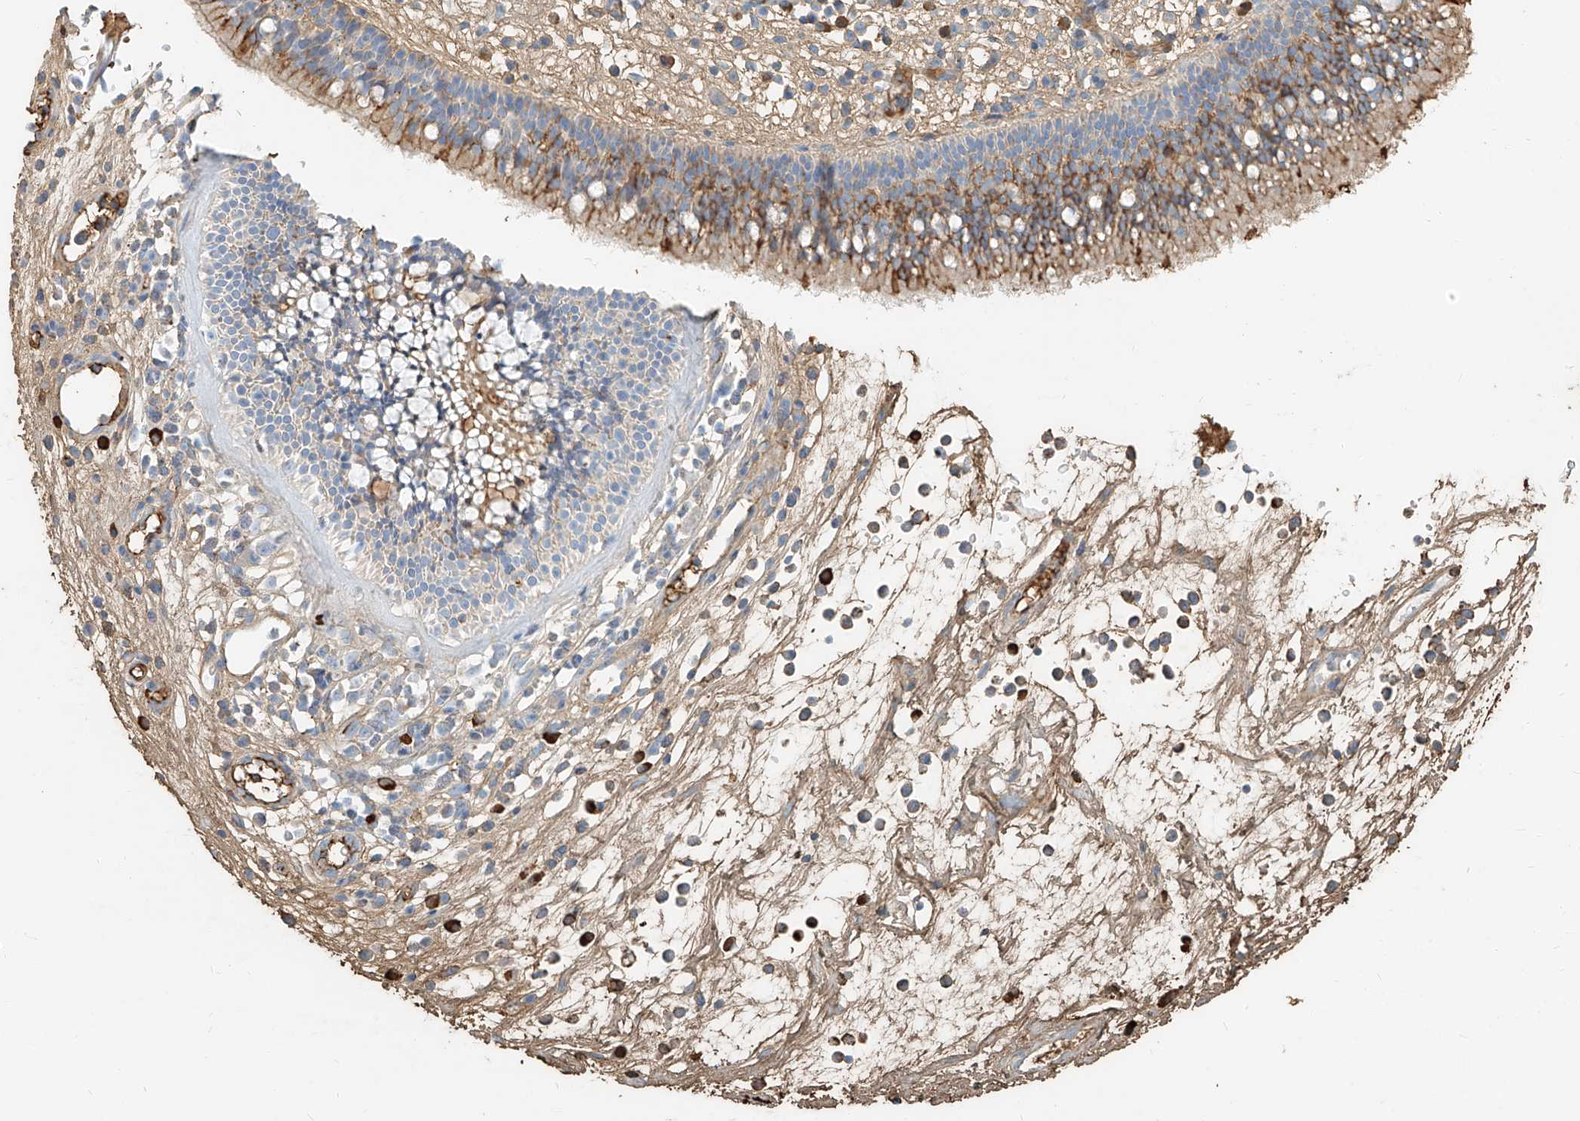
{"staining": {"intensity": "moderate", "quantity": "25%-75%", "location": "cytoplasmic/membranous"}, "tissue": "nasopharynx", "cell_type": "Respiratory epithelial cells", "image_type": "normal", "snomed": [{"axis": "morphology", "description": "Normal tissue, NOS"}, {"axis": "morphology", "description": "Inflammation, NOS"}, {"axis": "morphology", "description": "Malignant melanoma, Metastatic site"}, {"axis": "topography", "description": "Nasopharynx"}], "caption": "Immunohistochemical staining of unremarkable human nasopharynx displays moderate cytoplasmic/membranous protein positivity in about 25%-75% of respiratory epithelial cells.", "gene": "ZFP30", "patient": {"sex": "male", "age": 70}}